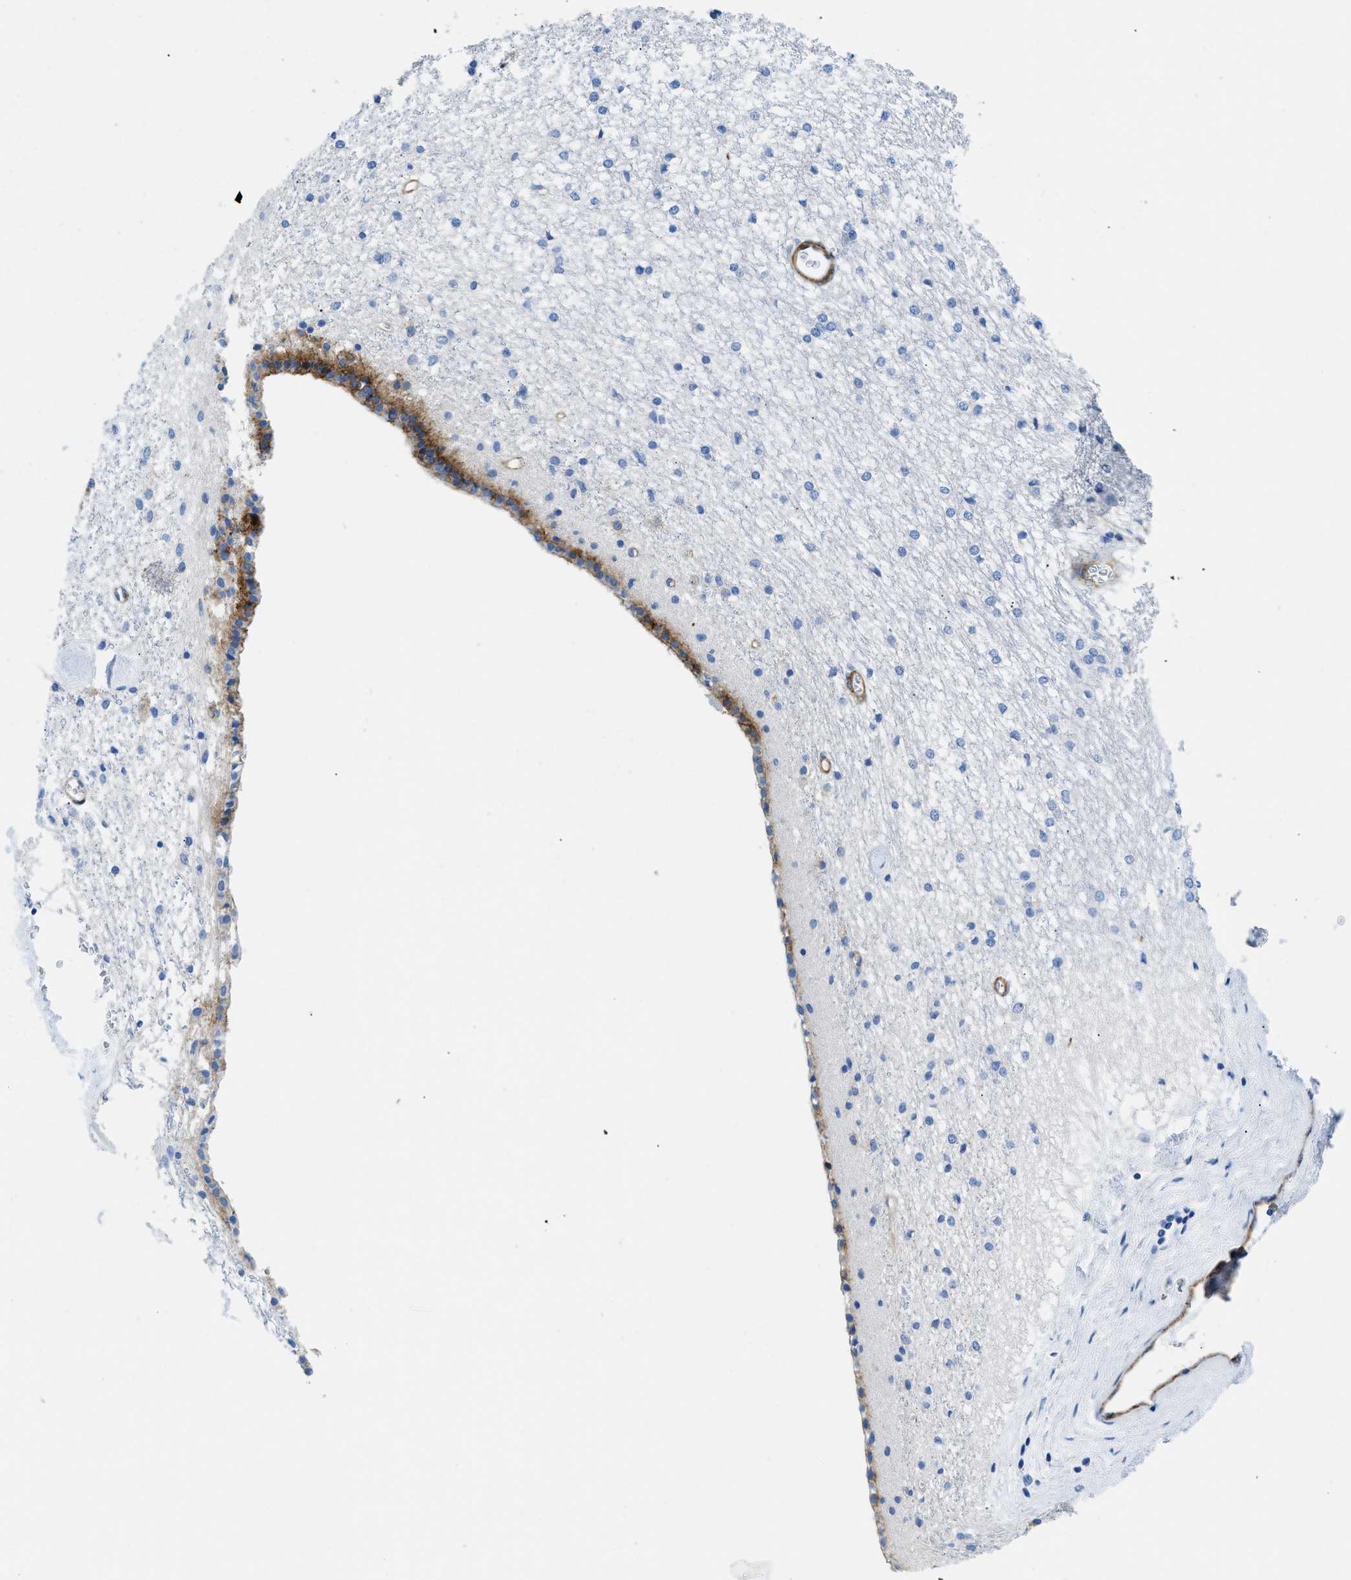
{"staining": {"intensity": "weak", "quantity": "25%-75%", "location": "cytoplasmic/membranous"}, "tissue": "caudate", "cell_type": "Glial cells", "image_type": "normal", "snomed": [{"axis": "morphology", "description": "Normal tissue, NOS"}, {"axis": "topography", "description": "Lateral ventricle wall"}], "caption": "Caudate stained with immunohistochemistry shows weak cytoplasmic/membranous expression in approximately 25%-75% of glial cells.", "gene": "CUTA", "patient": {"sex": "female", "age": 19}}